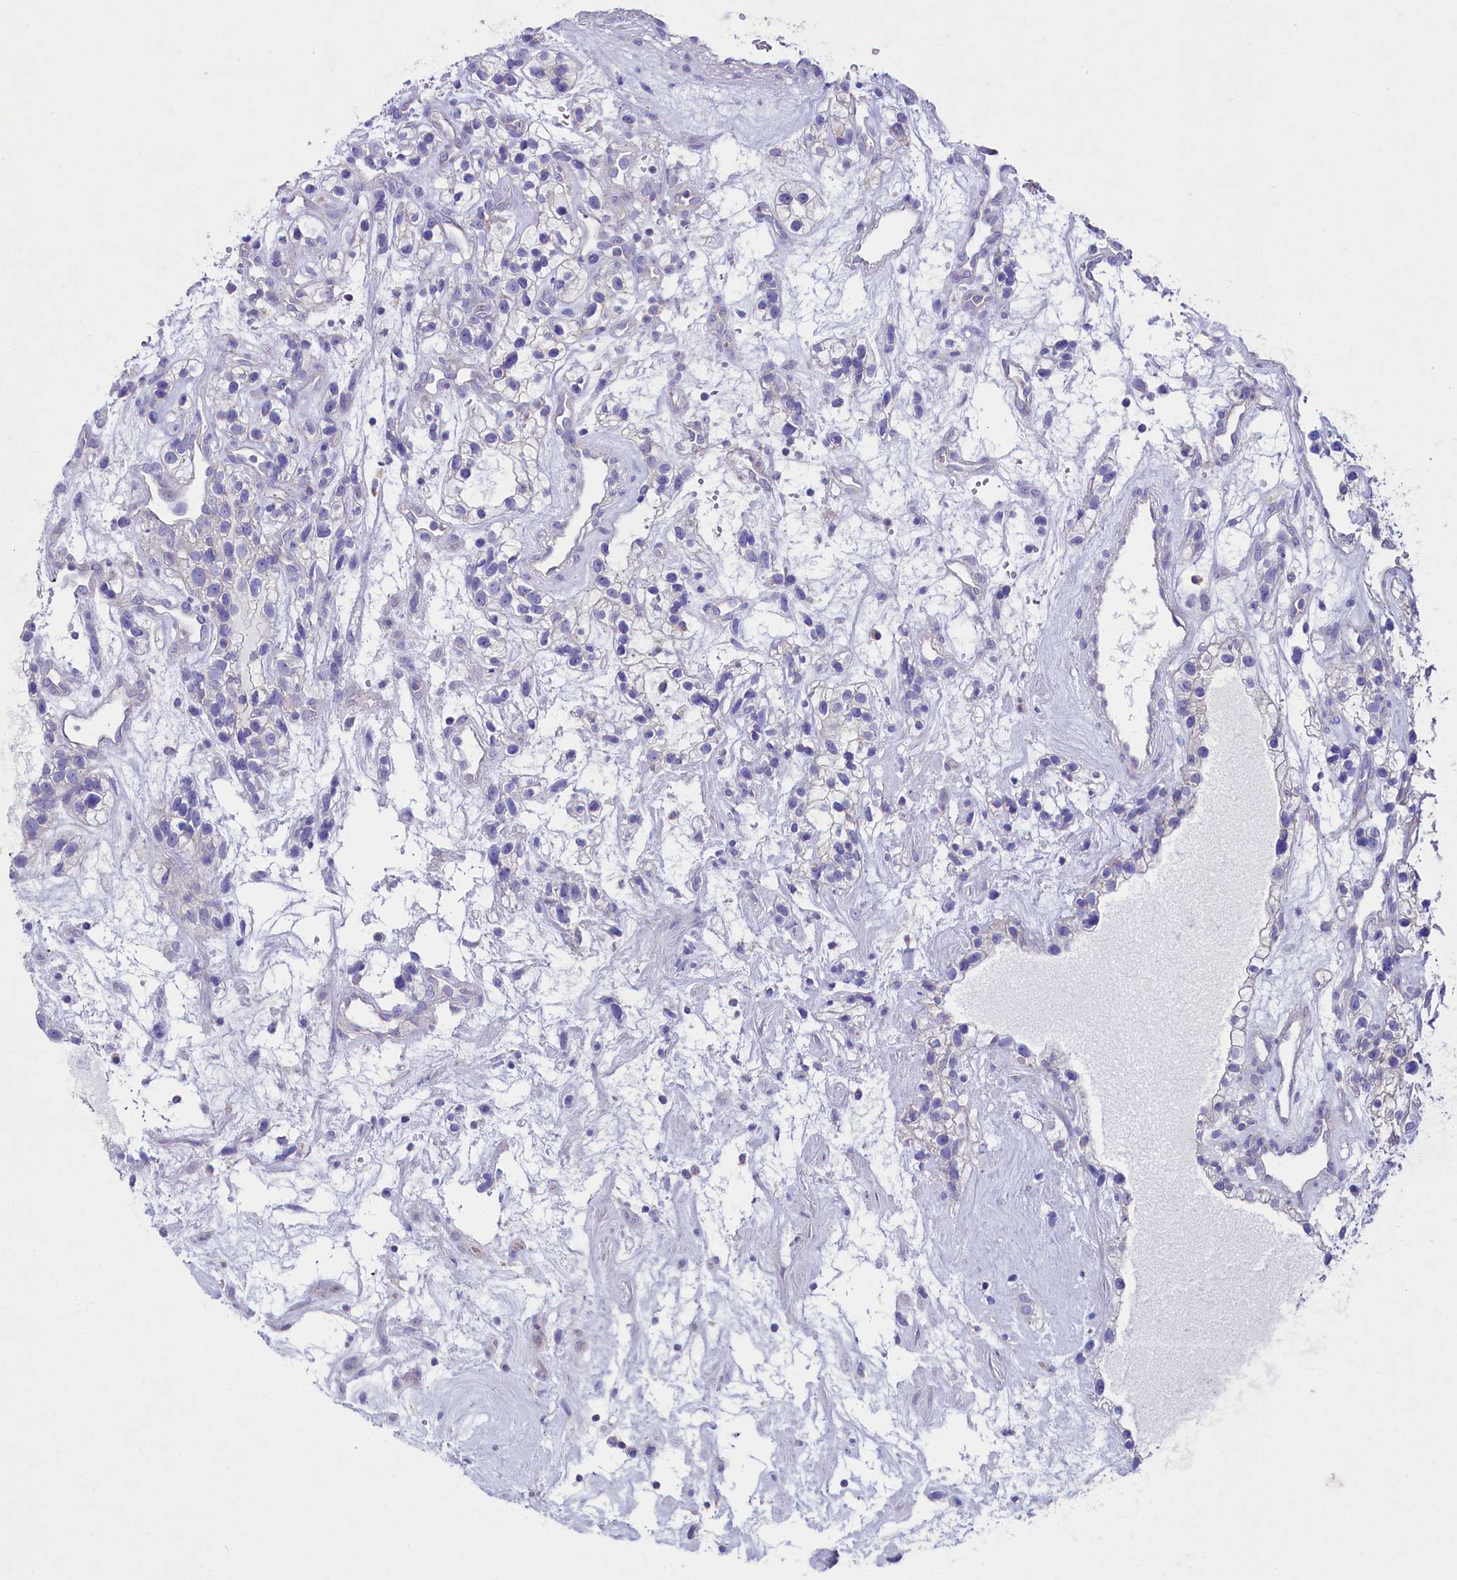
{"staining": {"intensity": "negative", "quantity": "none", "location": "none"}, "tissue": "renal cancer", "cell_type": "Tumor cells", "image_type": "cancer", "snomed": [{"axis": "morphology", "description": "Adenocarcinoma, NOS"}, {"axis": "topography", "description": "Kidney"}], "caption": "IHC photomicrograph of human renal cancer (adenocarcinoma) stained for a protein (brown), which demonstrates no staining in tumor cells.", "gene": "VPS26B", "patient": {"sex": "female", "age": 57}}